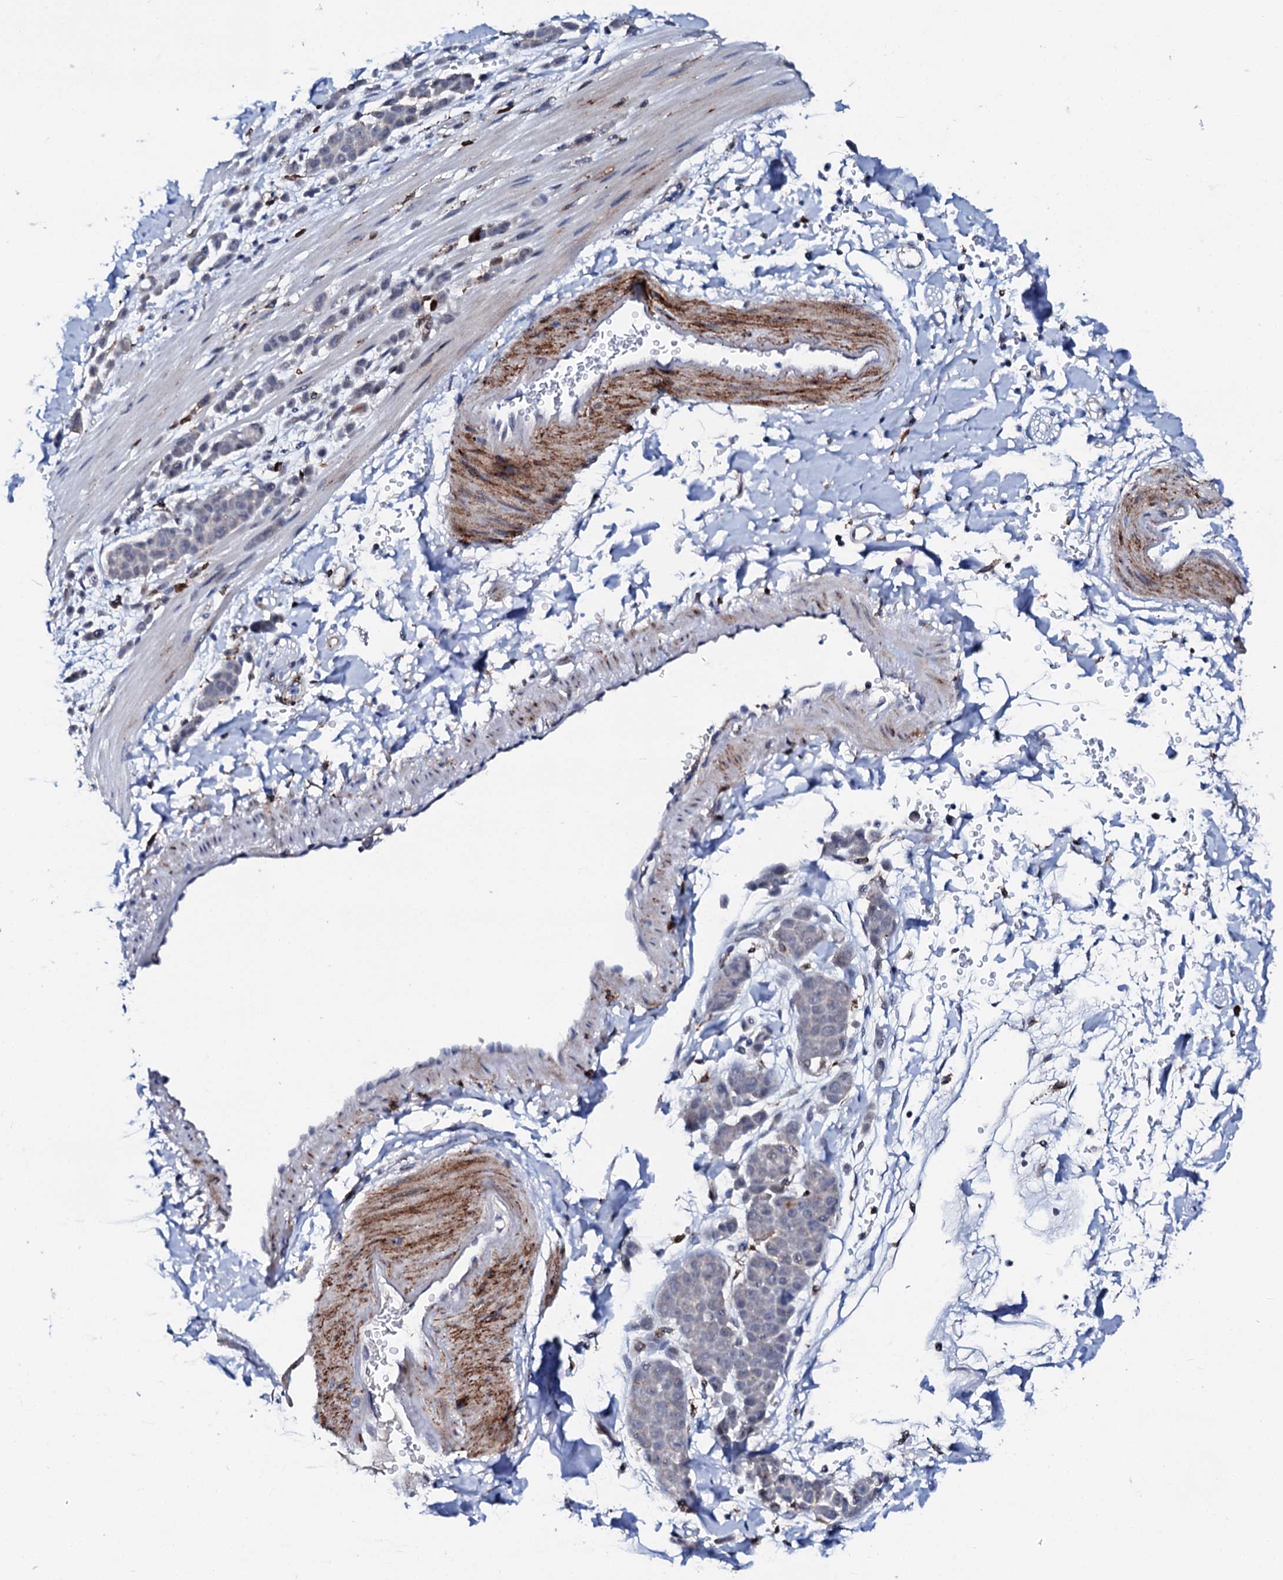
{"staining": {"intensity": "negative", "quantity": "none", "location": "none"}, "tissue": "pancreatic cancer", "cell_type": "Tumor cells", "image_type": "cancer", "snomed": [{"axis": "morphology", "description": "Normal tissue, NOS"}, {"axis": "morphology", "description": "Adenocarcinoma, NOS"}, {"axis": "topography", "description": "Pancreas"}], "caption": "Image shows no significant protein staining in tumor cells of pancreatic adenocarcinoma.", "gene": "MED13L", "patient": {"sex": "female", "age": 64}}